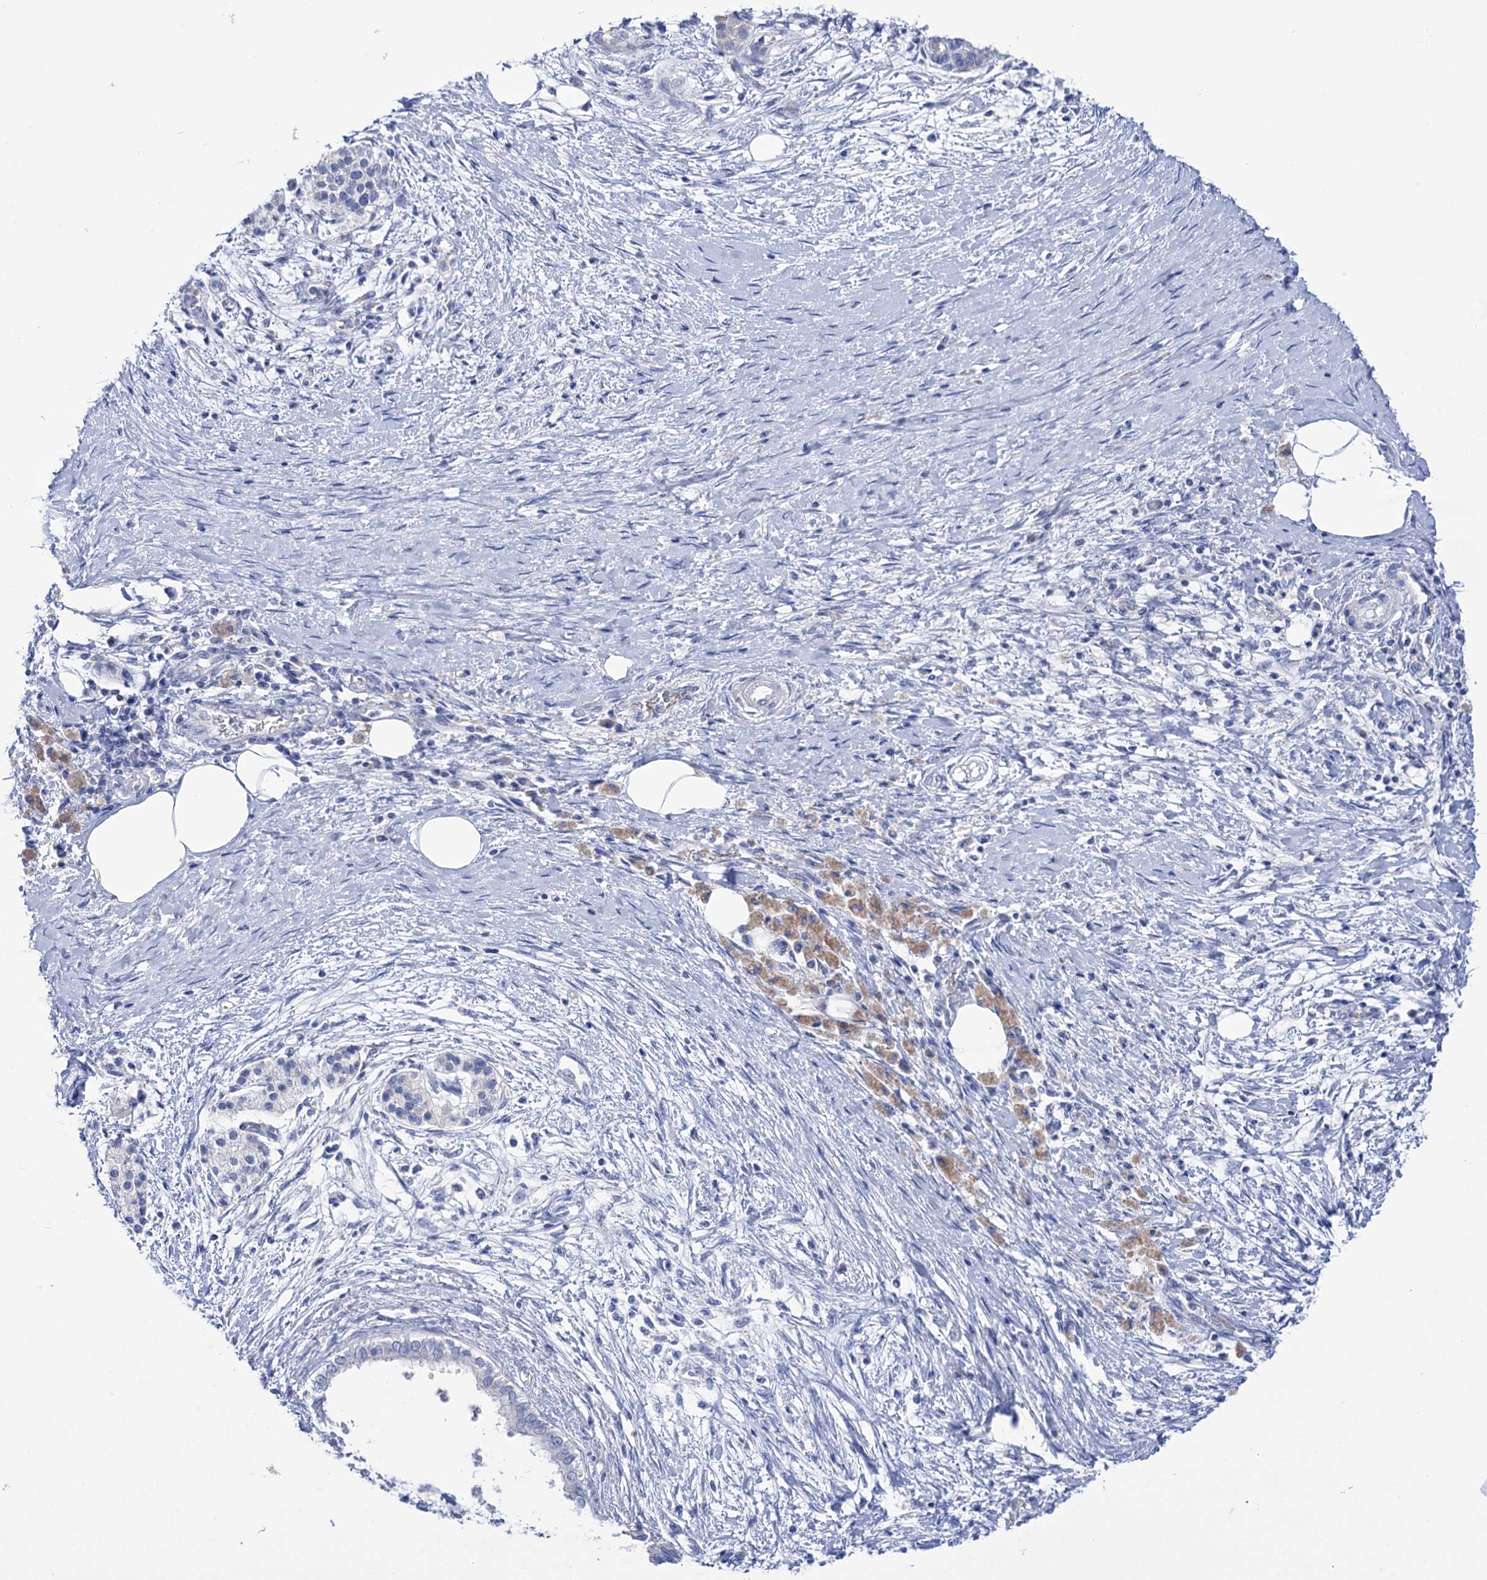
{"staining": {"intensity": "negative", "quantity": "none", "location": "none"}, "tissue": "pancreatic cancer", "cell_type": "Tumor cells", "image_type": "cancer", "snomed": [{"axis": "morphology", "description": "Adenocarcinoma, NOS"}, {"axis": "topography", "description": "Pancreas"}], "caption": "Tumor cells show no significant staining in pancreatic adenocarcinoma.", "gene": "YARS2", "patient": {"sex": "male", "age": 58}}